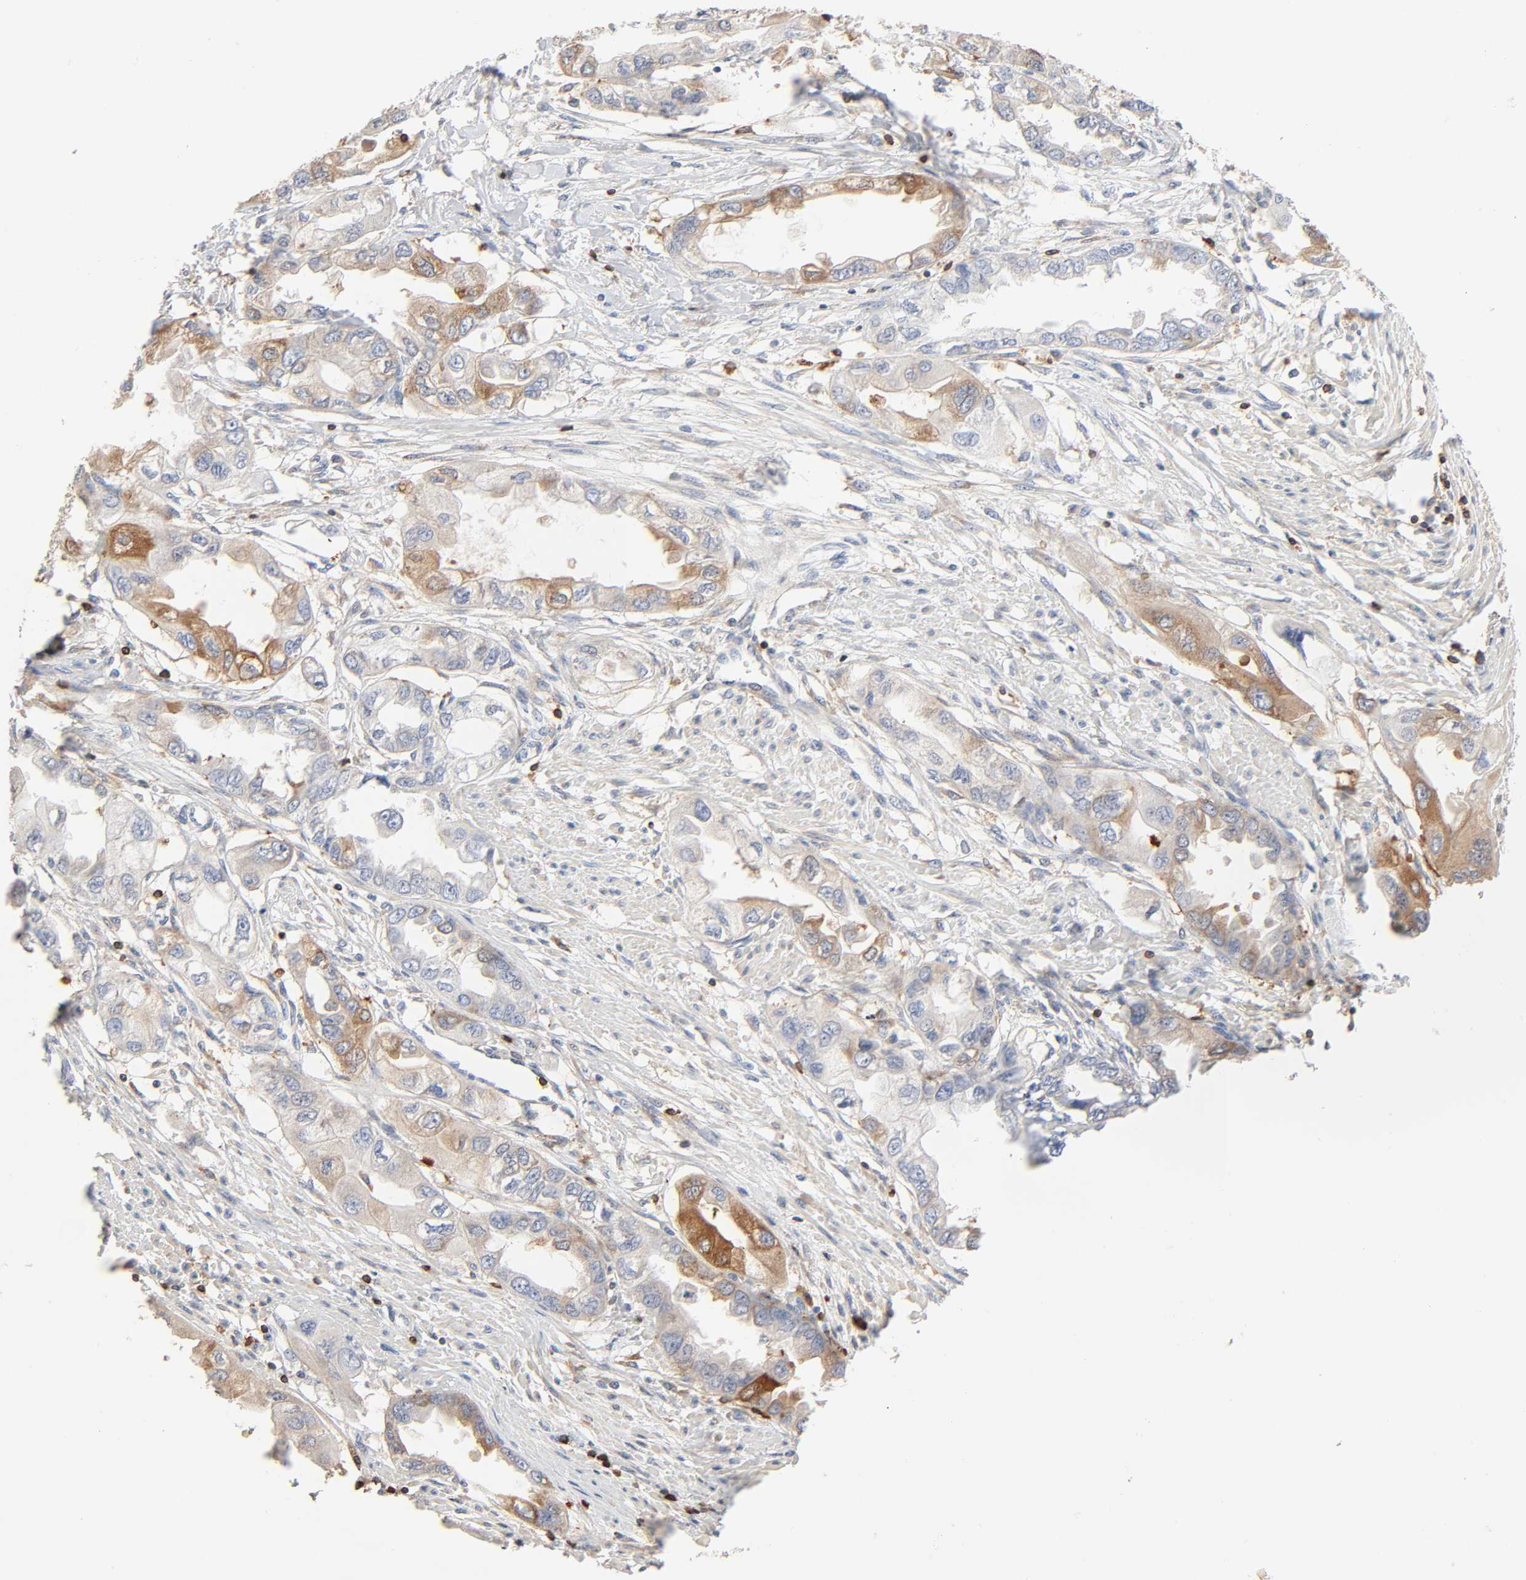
{"staining": {"intensity": "moderate", "quantity": "<25%", "location": "cytoplasmic/membranous"}, "tissue": "endometrial cancer", "cell_type": "Tumor cells", "image_type": "cancer", "snomed": [{"axis": "morphology", "description": "Adenocarcinoma, NOS"}, {"axis": "topography", "description": "Endometrium"}], "caption": "A brown stain highlights moderate cytoplasmic/membranous expression of a protein in endometrial cancer tumor cells.", "gene": "BIN1", "patient": {"sex": "female", "age": 67}}